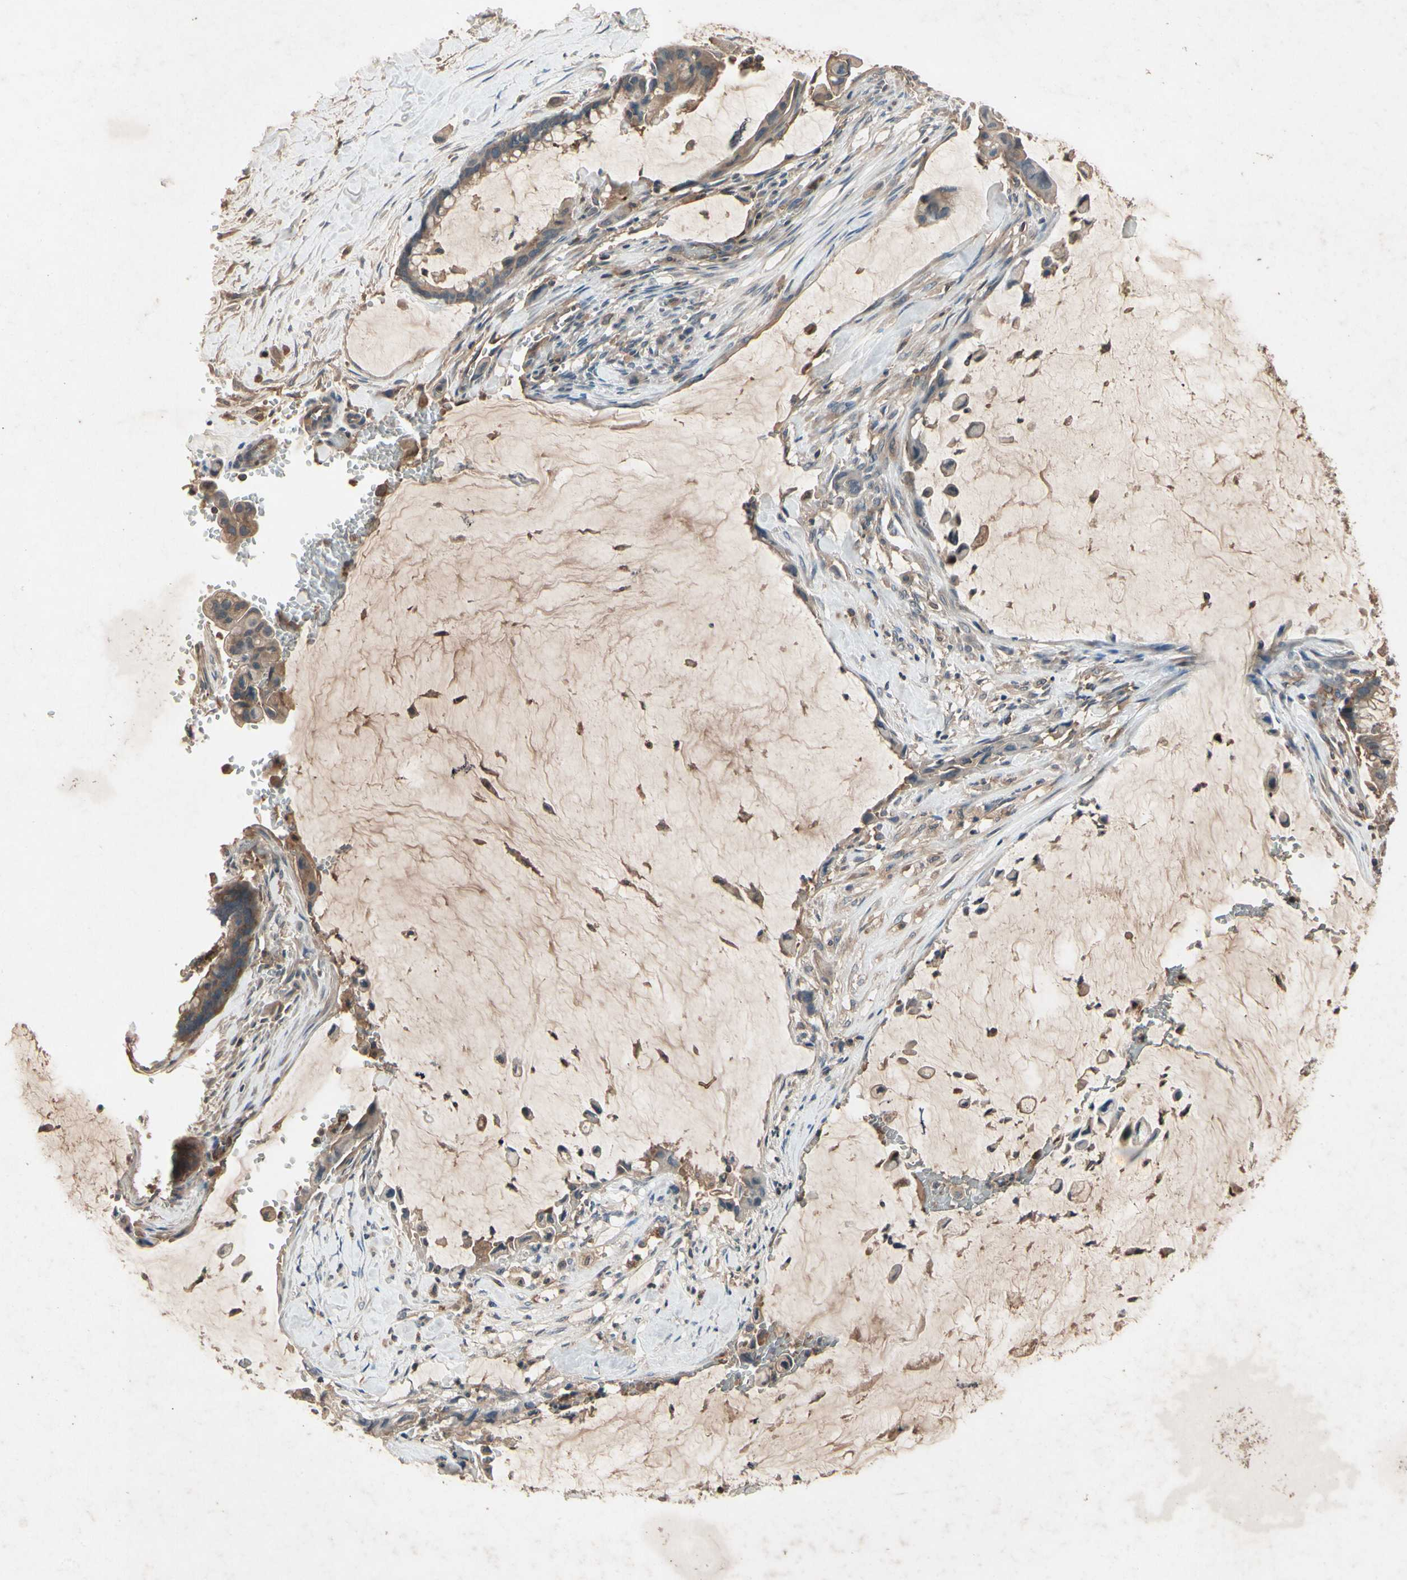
{"staining": {"intensity": "weak", "quantity": ">75%", "location": "cytoplasmic/membranous"}, "tissue": "pancreatic cancer", "cell_type": "Tumor cells", "image_type": "cancer", "snomed": [{"axis": "morphology", "description": "Adenocarcinoma, NOS"}, {"axis": "topography", "description": "Pancreas"}], "caption": "Protein expression by IHC reveals weak cytoplasmic/membranous positivity in about >75% of tumor cells in adenocarcinoma (pancreatic).", "gene": "IL1RL1", "patient": {"sex": "male", "age": 41}}